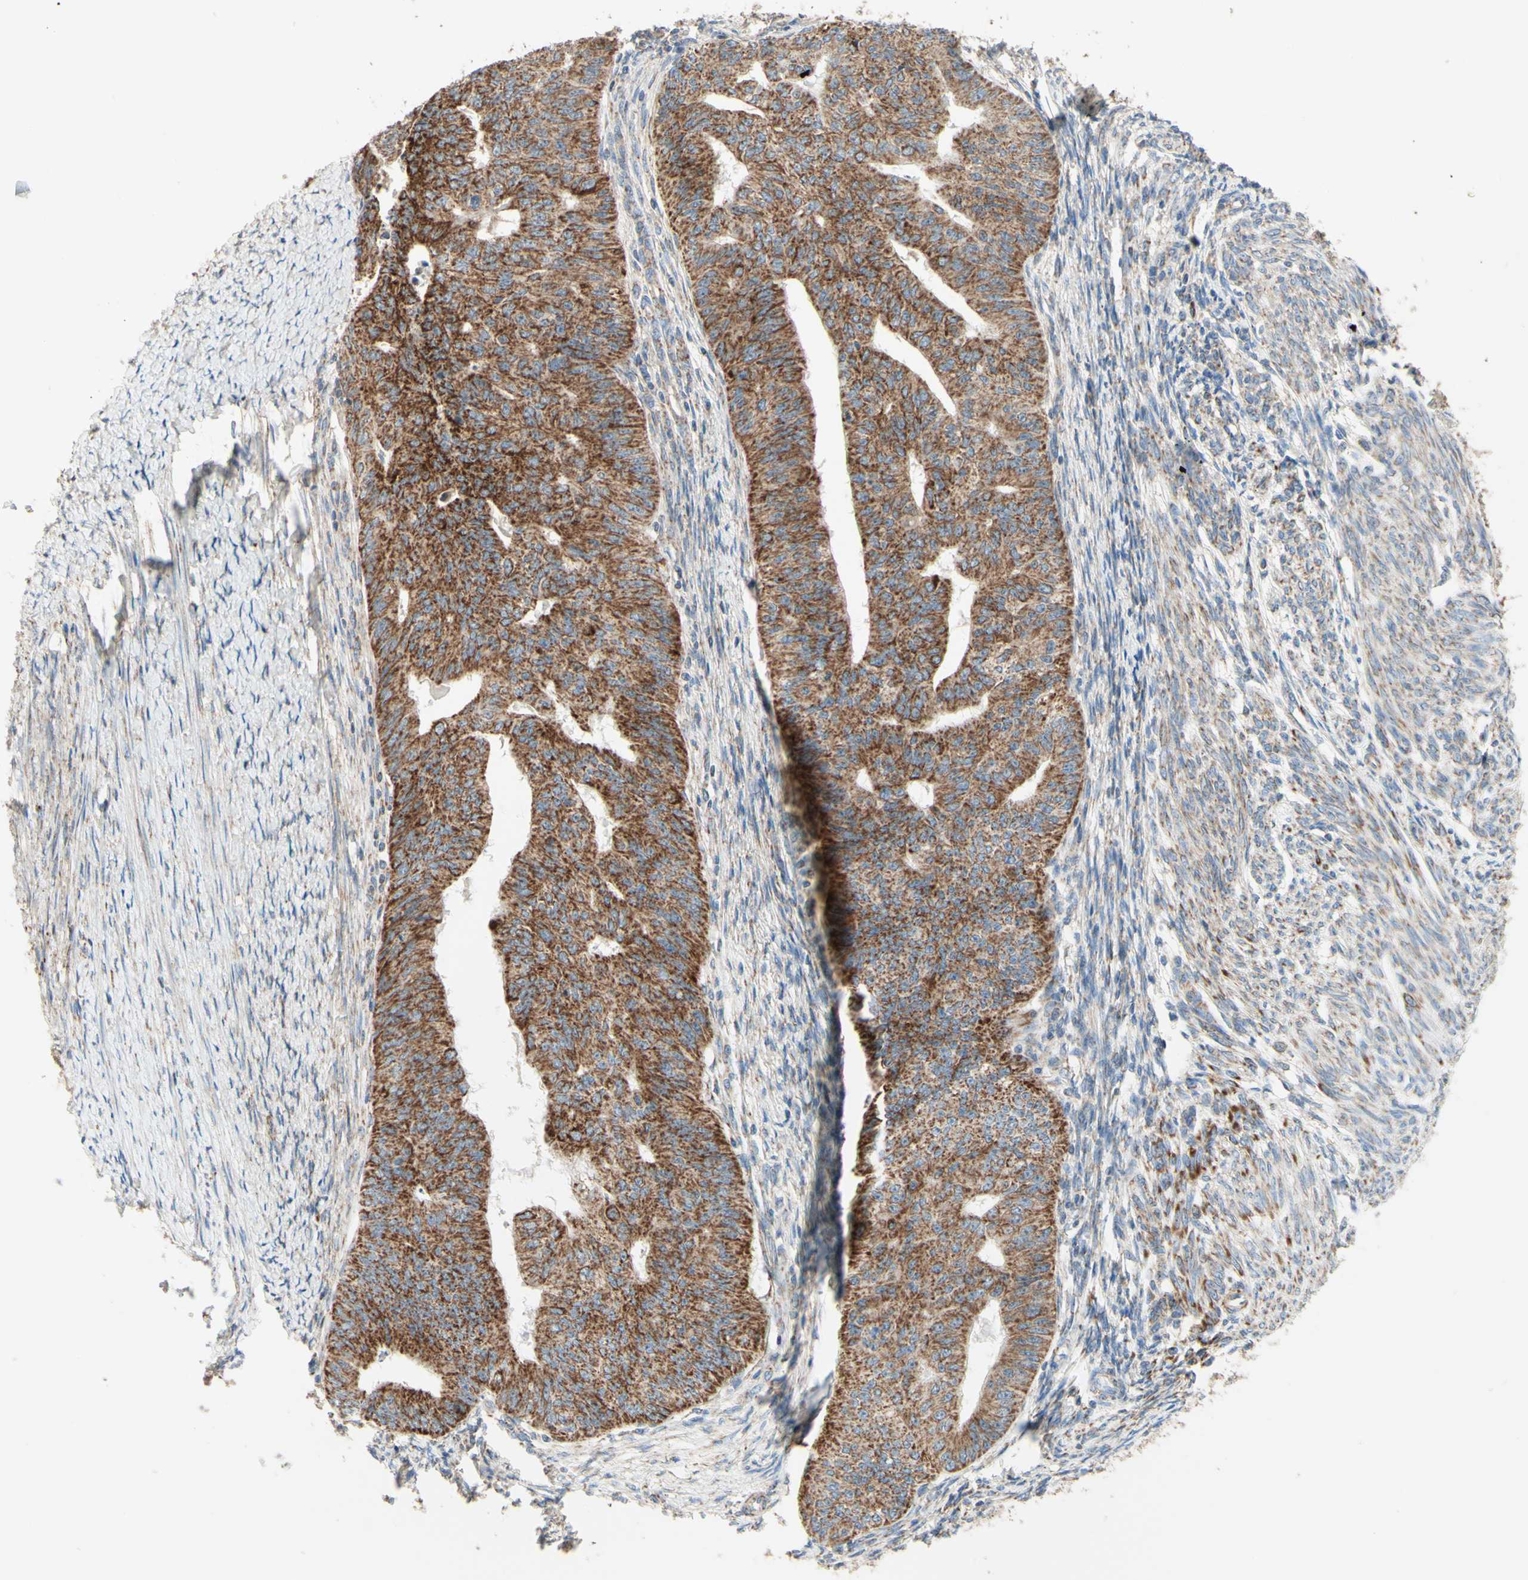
{"staining": {"intensity": "moderate", "quantity": ">75%", "location": "cytoplasmic/membranous"}, "tissue": "endometrial cancer", "cell_type": "Tumor cells", "image_type": "cancer", "snomed": [{"axis": "morphology", "description": "Adenocarcinoma, NOS"}, {"axis": "topography", "description": "Endometrium"}], "caption": "Protein staining by IHC demonstrates moderate cytoplasmic/membranous expression in approximately >75% of tumor cells in endometrial adenocarcinoma.", "gene": "ARMC10", "patient": {"sex": "female", "age": 32}}